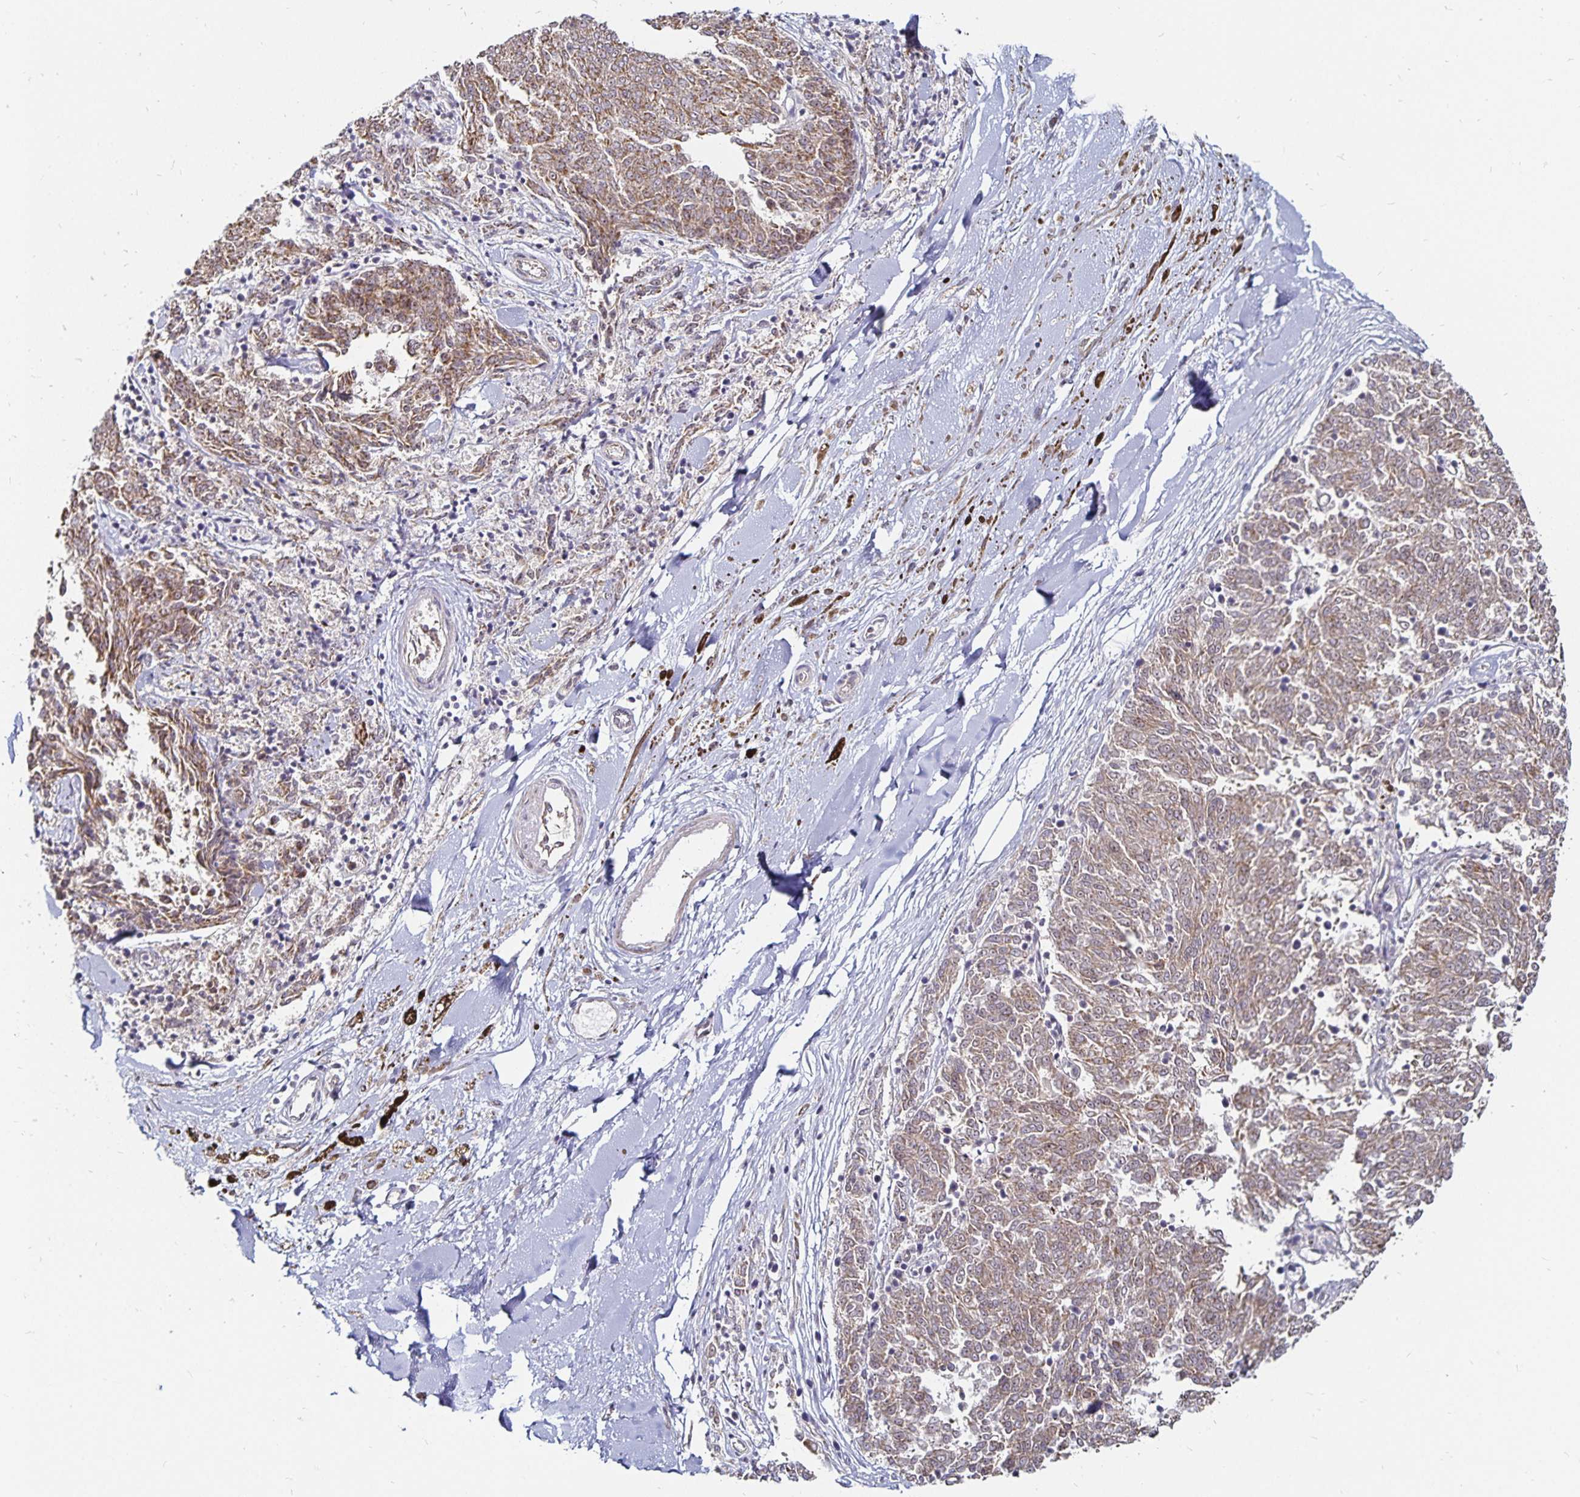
{"staining": {"intensity": "weak", "quantity": ">75%", "location": "cytoplasmic/membranous"}, "tissue": "melanoma", "cell_type": "Tumor cells", "image_type": "cancer", "snomed": [{"axis": "morphology", "description": "Malignant melanoma, NOS"}, {"axis": "topography", "description": "Skin"}], "caption": "Approximately >75% of tumor cells in melanoma exhibit weak cytoplasmic/membranous protein staining as visualized by brown immunohistochemical staining.", "gene": "CYP27A1", "patient": {"sex": "female", "age": 72}}